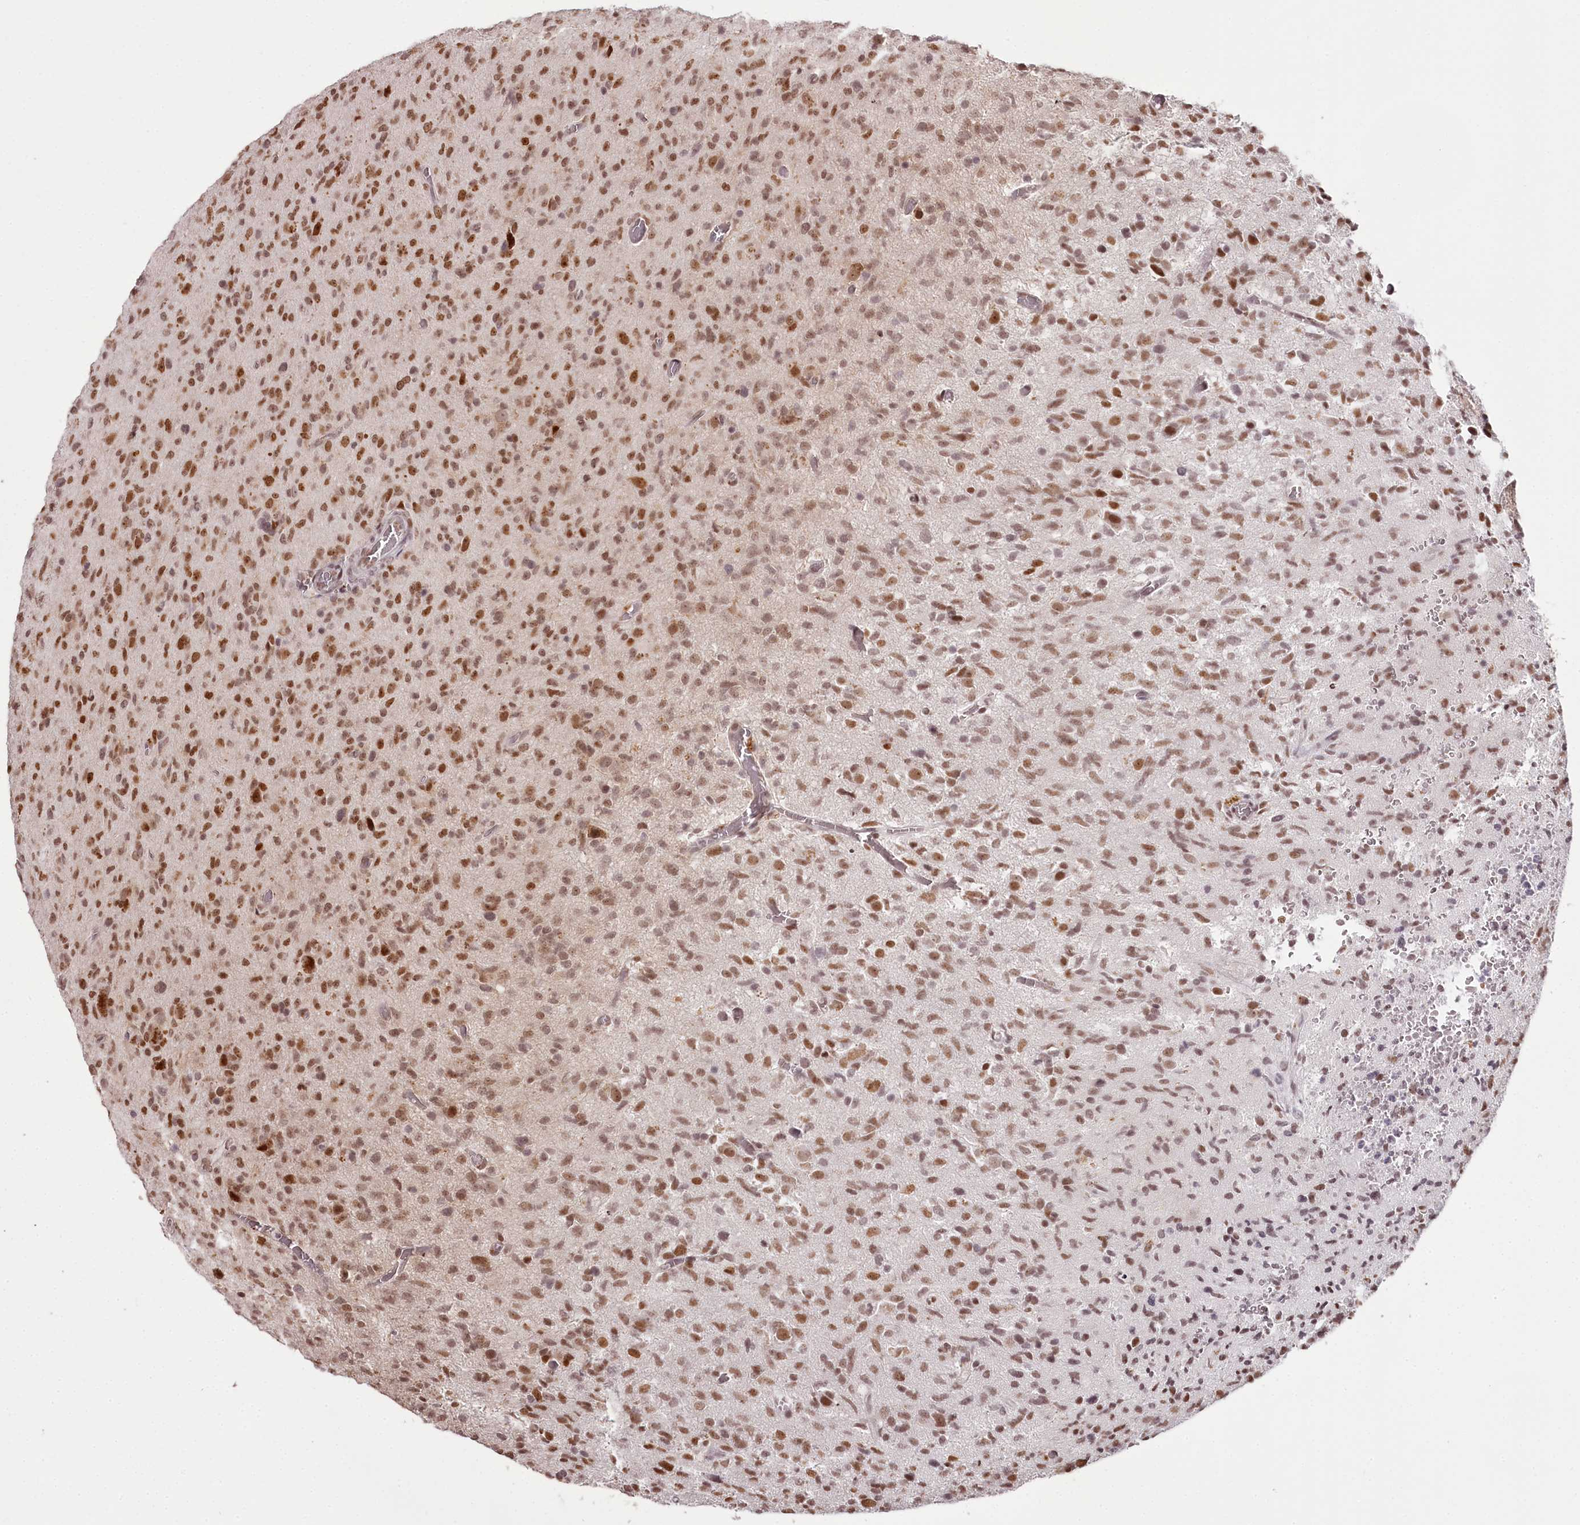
{"staining": {"intensity": "moderate", "quantity": ">75%", "location": "nuclear"}, "tissue": "glioma", "cell_type": "Tumor cells", "image_type": "cancer", "snomed": [{"axis": "morphology", "description": "Glioma, malignant, High grade"}, {"axis": "topography", "description": "Brain"}], "caption": "A brown stain labels moderate nuclear expression of a protein in glioma tumor cells. The staining is performed using DAB brown chromogen to label protein expression. The nuclei are counter-stained blue using hematoxylin.", "gene": "THYN1", "patient": {"sex": "female", "age": 57}}